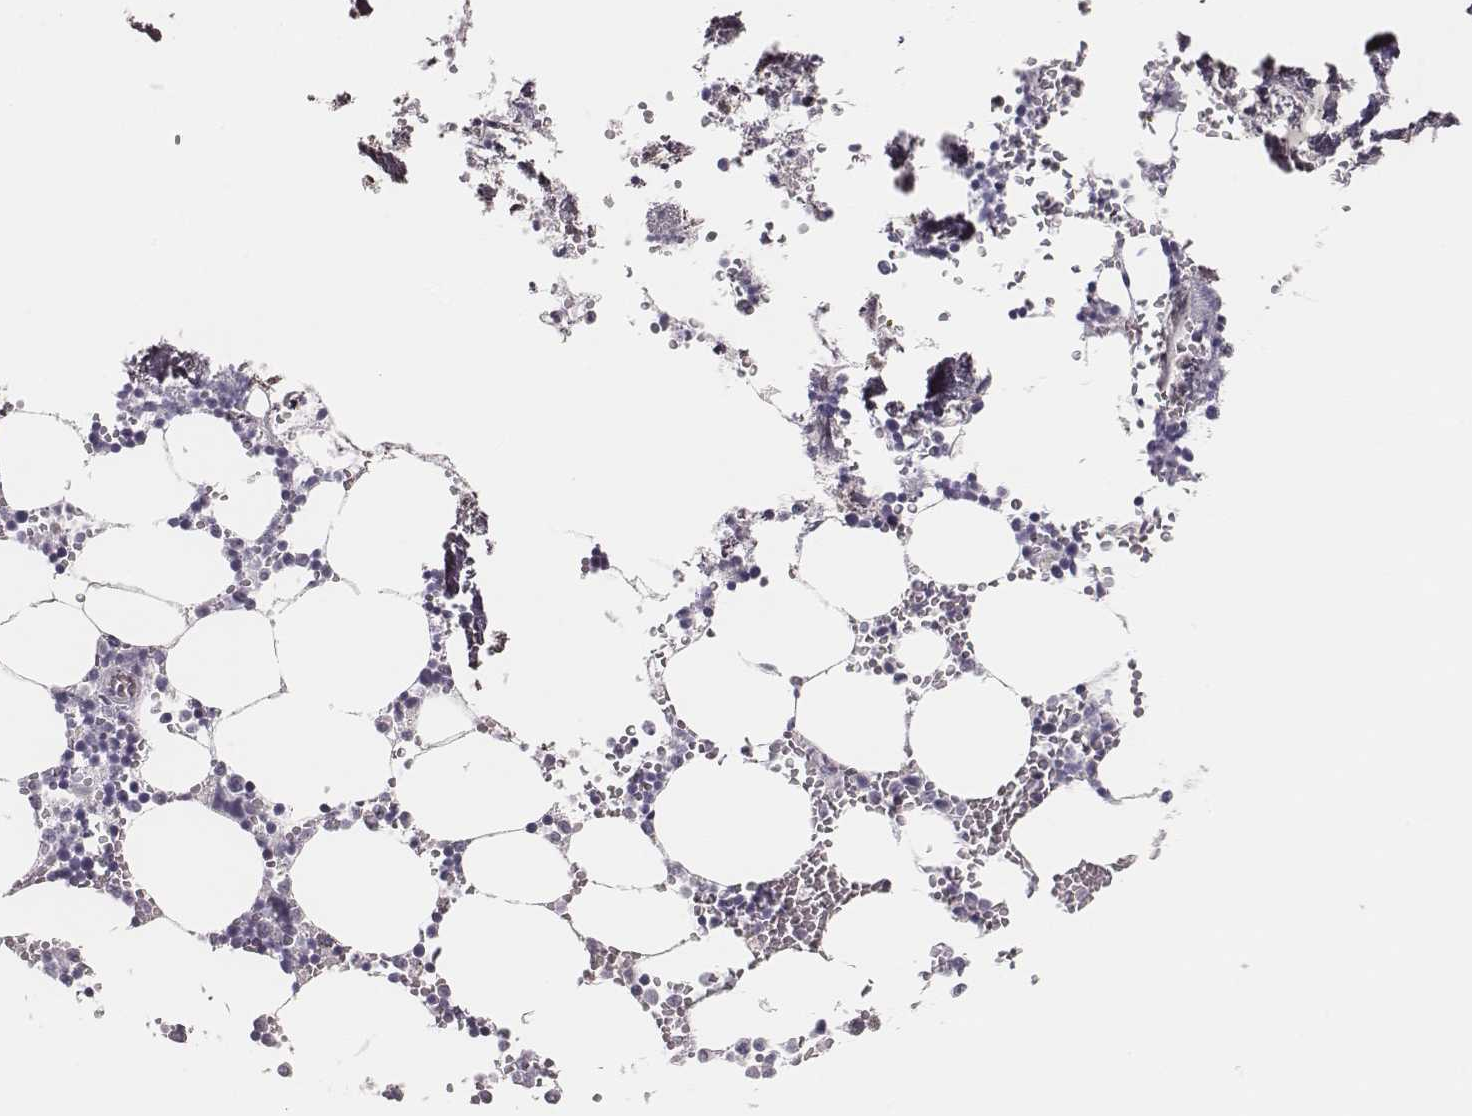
{"staining": {"intensity": "negative", "quantity": "none", "location": "none"}, "tissue": "bone marrow", "cell_type": "Hematopoietic cells", "image_type": "normal", "snomed": [{"axis": "morphology", "description": "Normal tissue, NOS"}, {"axis": "topography", "description": "Bone marrow"}], "caption": "Image shows no protein positivity in hematopoietic cells of normal bone marrow.", "gene": "ADGRF4", "patient": {"sex": "male", "age": 54}}